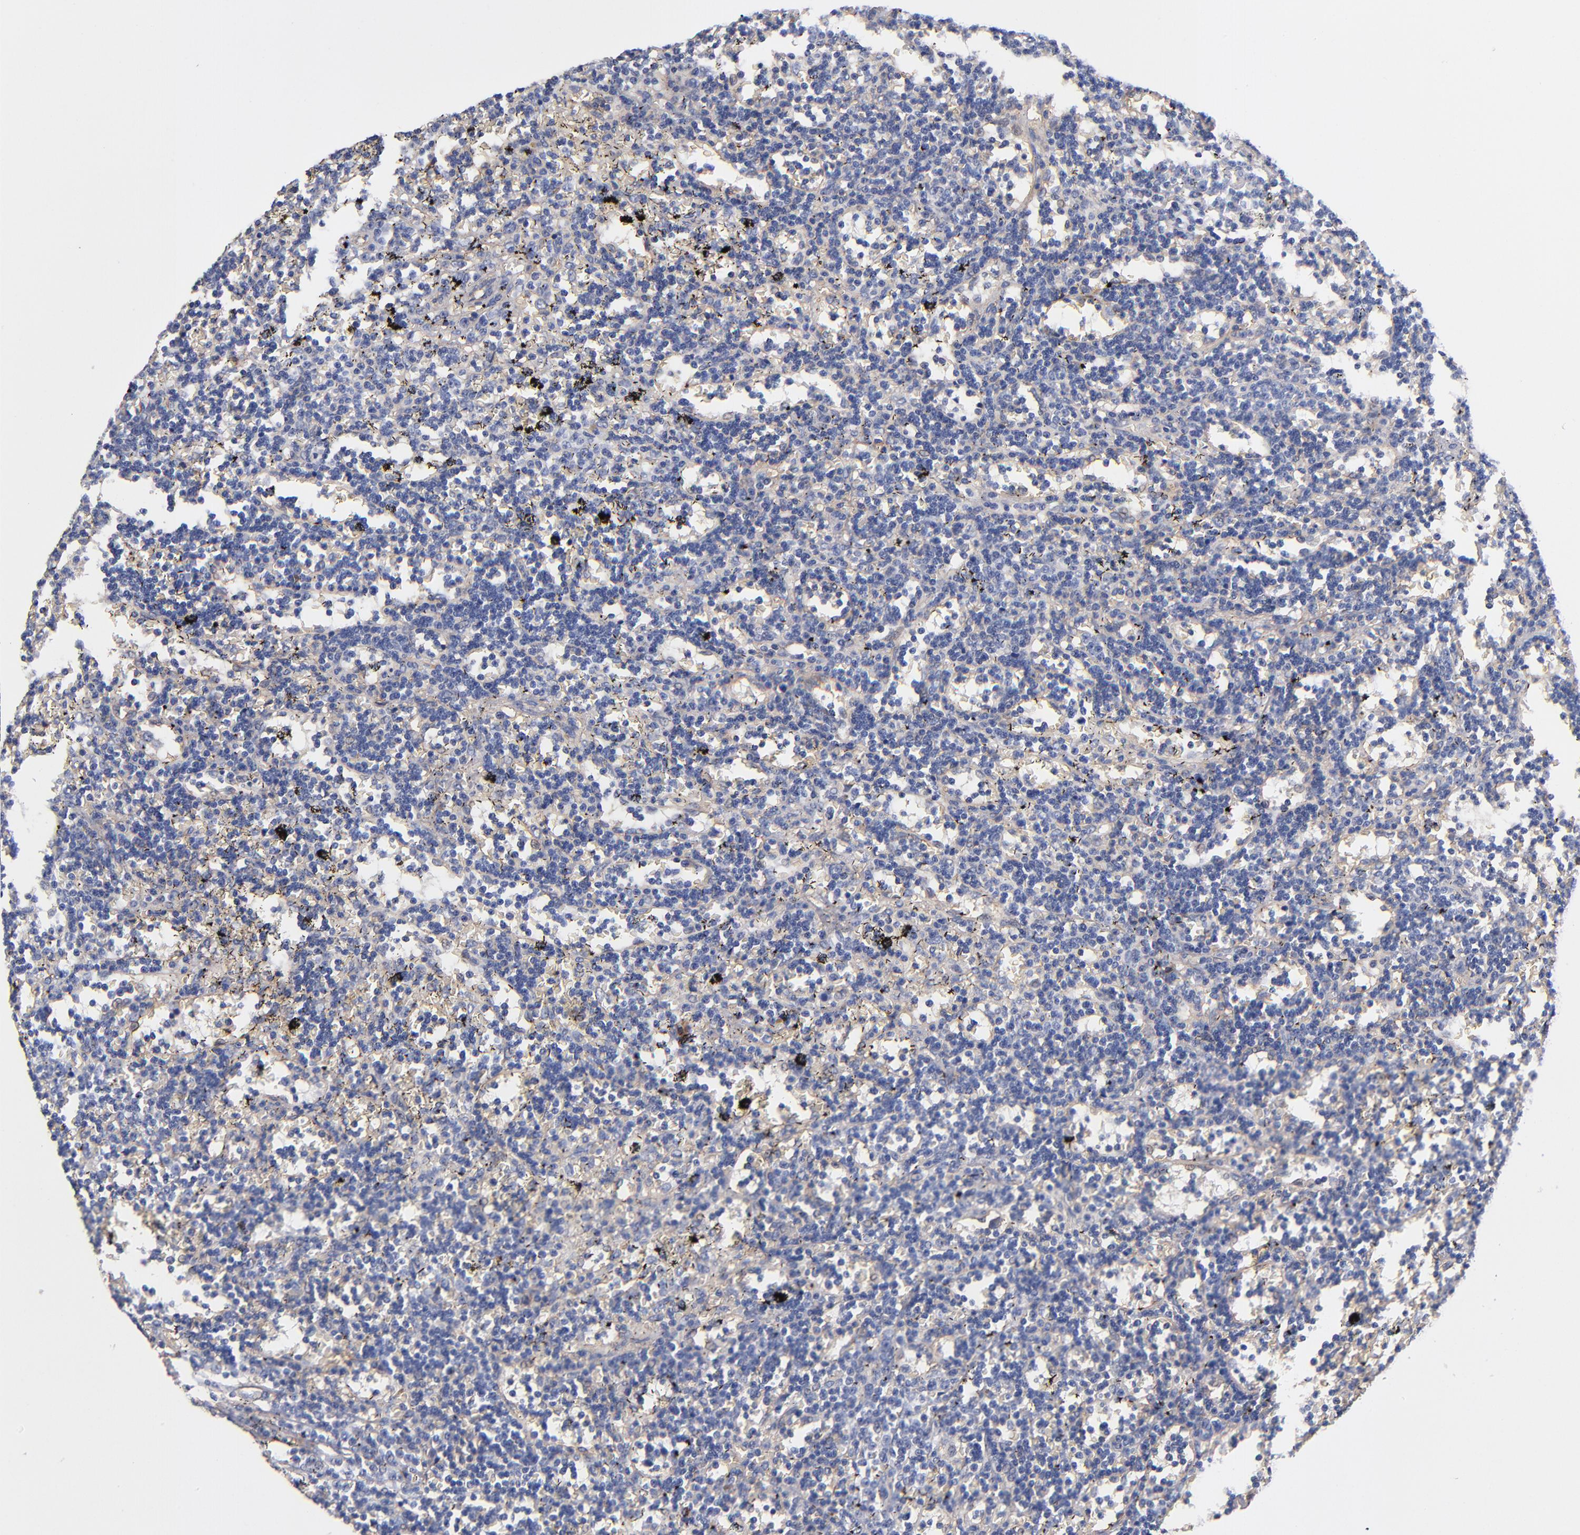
{"staining": {"intensity": "negative", "quantity": "none", "location": "none"}, "tissue": "lymphoma", "cell_type": "Tumor cells", "image_type": "cancer", "snomed": [{"axis": "morphology", "description": "Malignant lymphoma, non-Hodgkin's type, Low grade"}, {"axis": "topography", "description": "Spleen"}], "caption": "Immunohistochemistry (IHC) micrograph of human low-grade malignant lymphoma, non-Hodgkin's type stained for a protein (brown), which exhibits no staining in tumor cells.", "gene": "PLSCR4", "patient": {"sex": "male", "age": 60}}